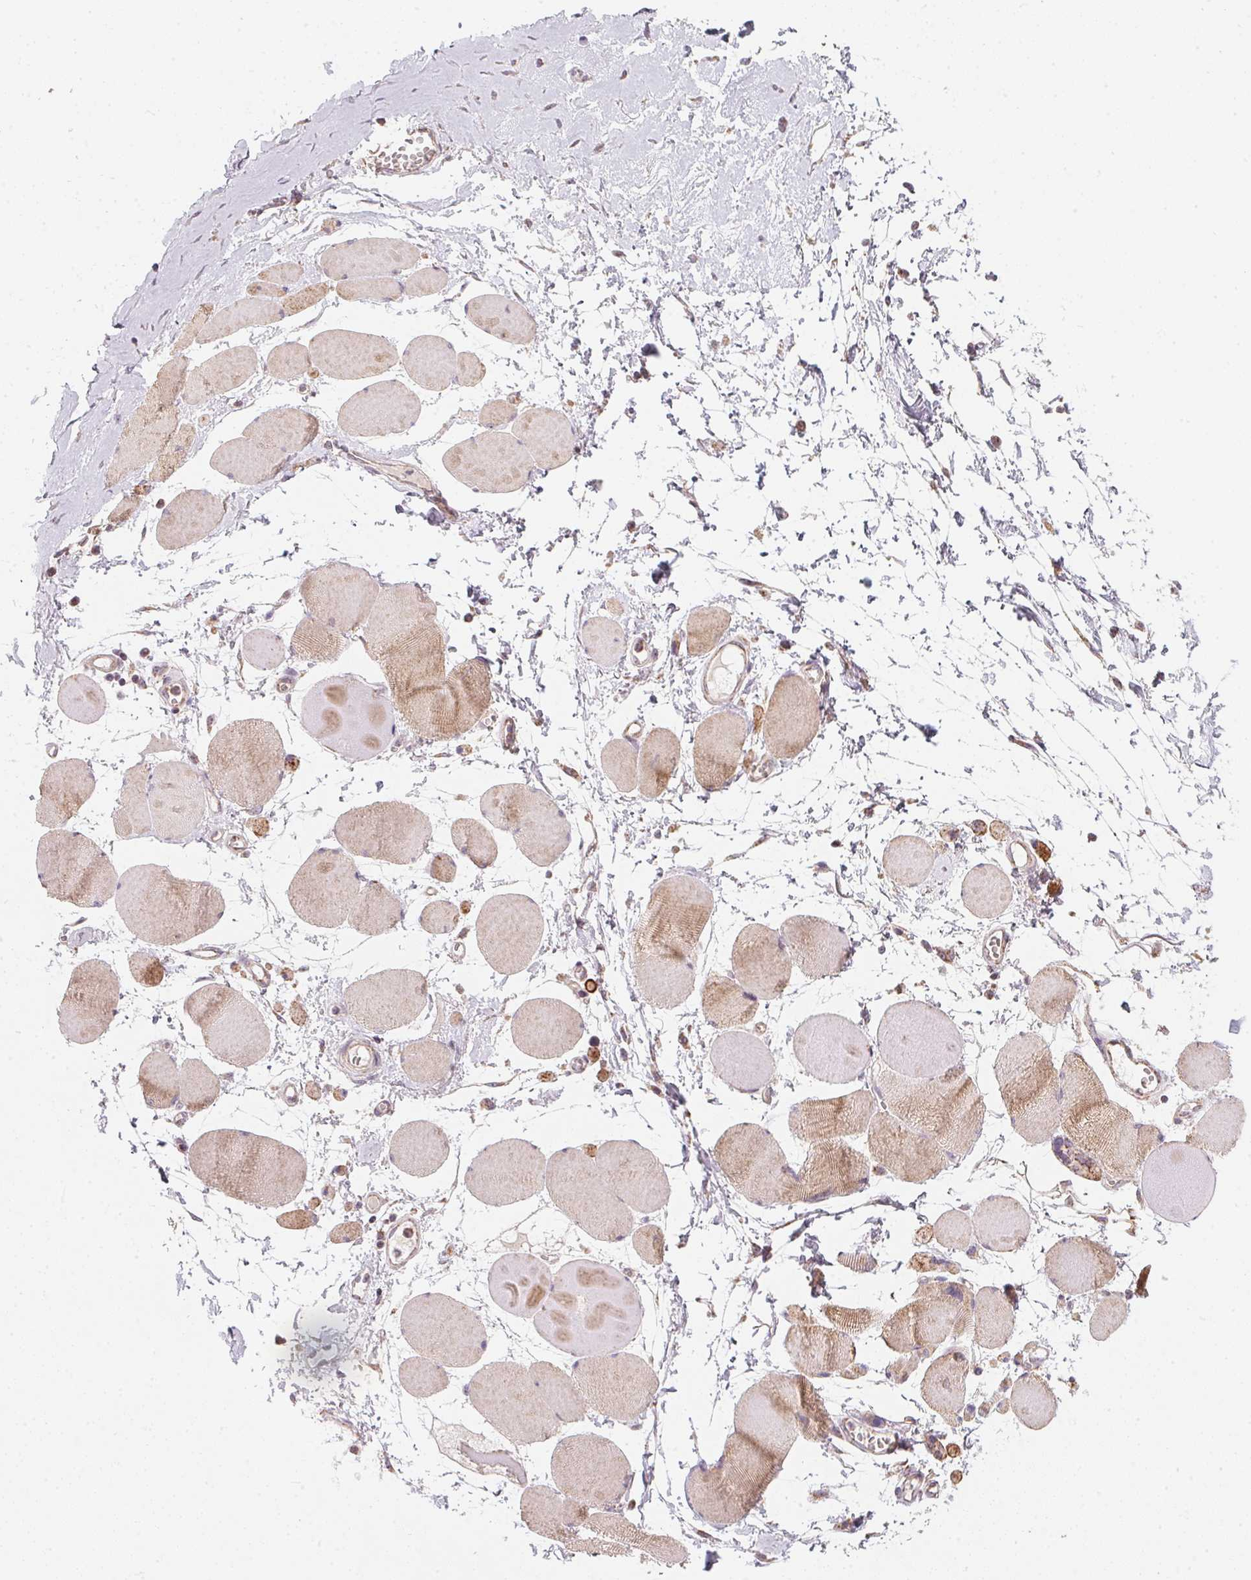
{"staining": {"intensity": "moderate", "quantity": ">75%", "location": "cytoplasmic/membranous"}, "tissue": "skeletal muscle", "cell_type": "Myocytes", "image_type": "normal", "snomed": [{"axis": "morphology", "description": "Normal tissue, NOS"}, {"axis": "topography", "description": "Skeletal muscle"}], "caption": "Protein expression analysis of normal skeletal muscle exhibits moderate cytoplasmic/membranous staining in approximately >75% of myocytes.", "gene": "COQ7", "patient": {"sex": "female", "age": 75}}